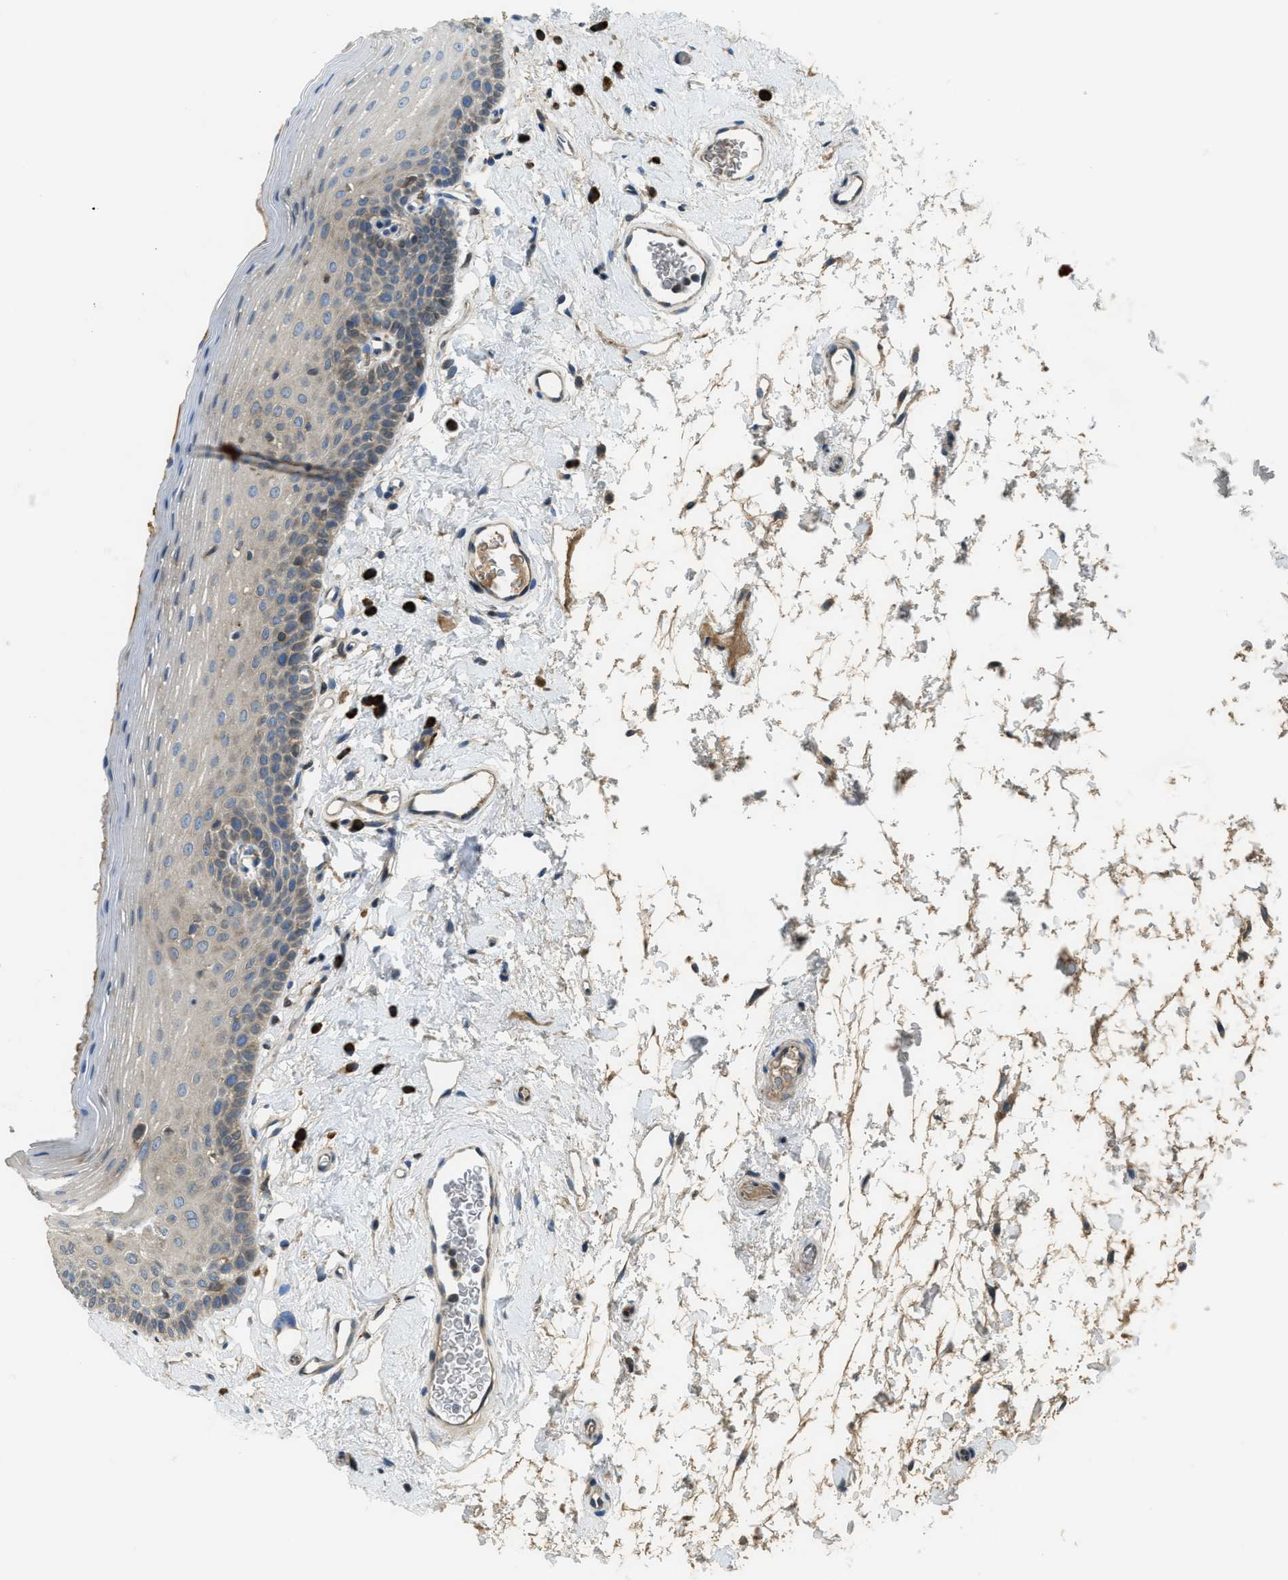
{"staining": {"intensity": "negative", "quantity": "none", "location": "none"}, "tissue": "oral mucosa", "cell_type": "Squamous epithelial cells", "image_type": "normal", "snomed": [{"axis": "morphology", "description": "Normal tissue, NOS"}, {"axis": "topography", "description": "Oral tissue"}], "caption": "IHC histopathology image of benign oral mucosa: oral mucosa stained with DAB (3,3'-diaminobenzidine) shows no significant protein expression in squamous epithelial cells.", "gene": "SSR1", "patient": {"sex": "male", "age": 66}}